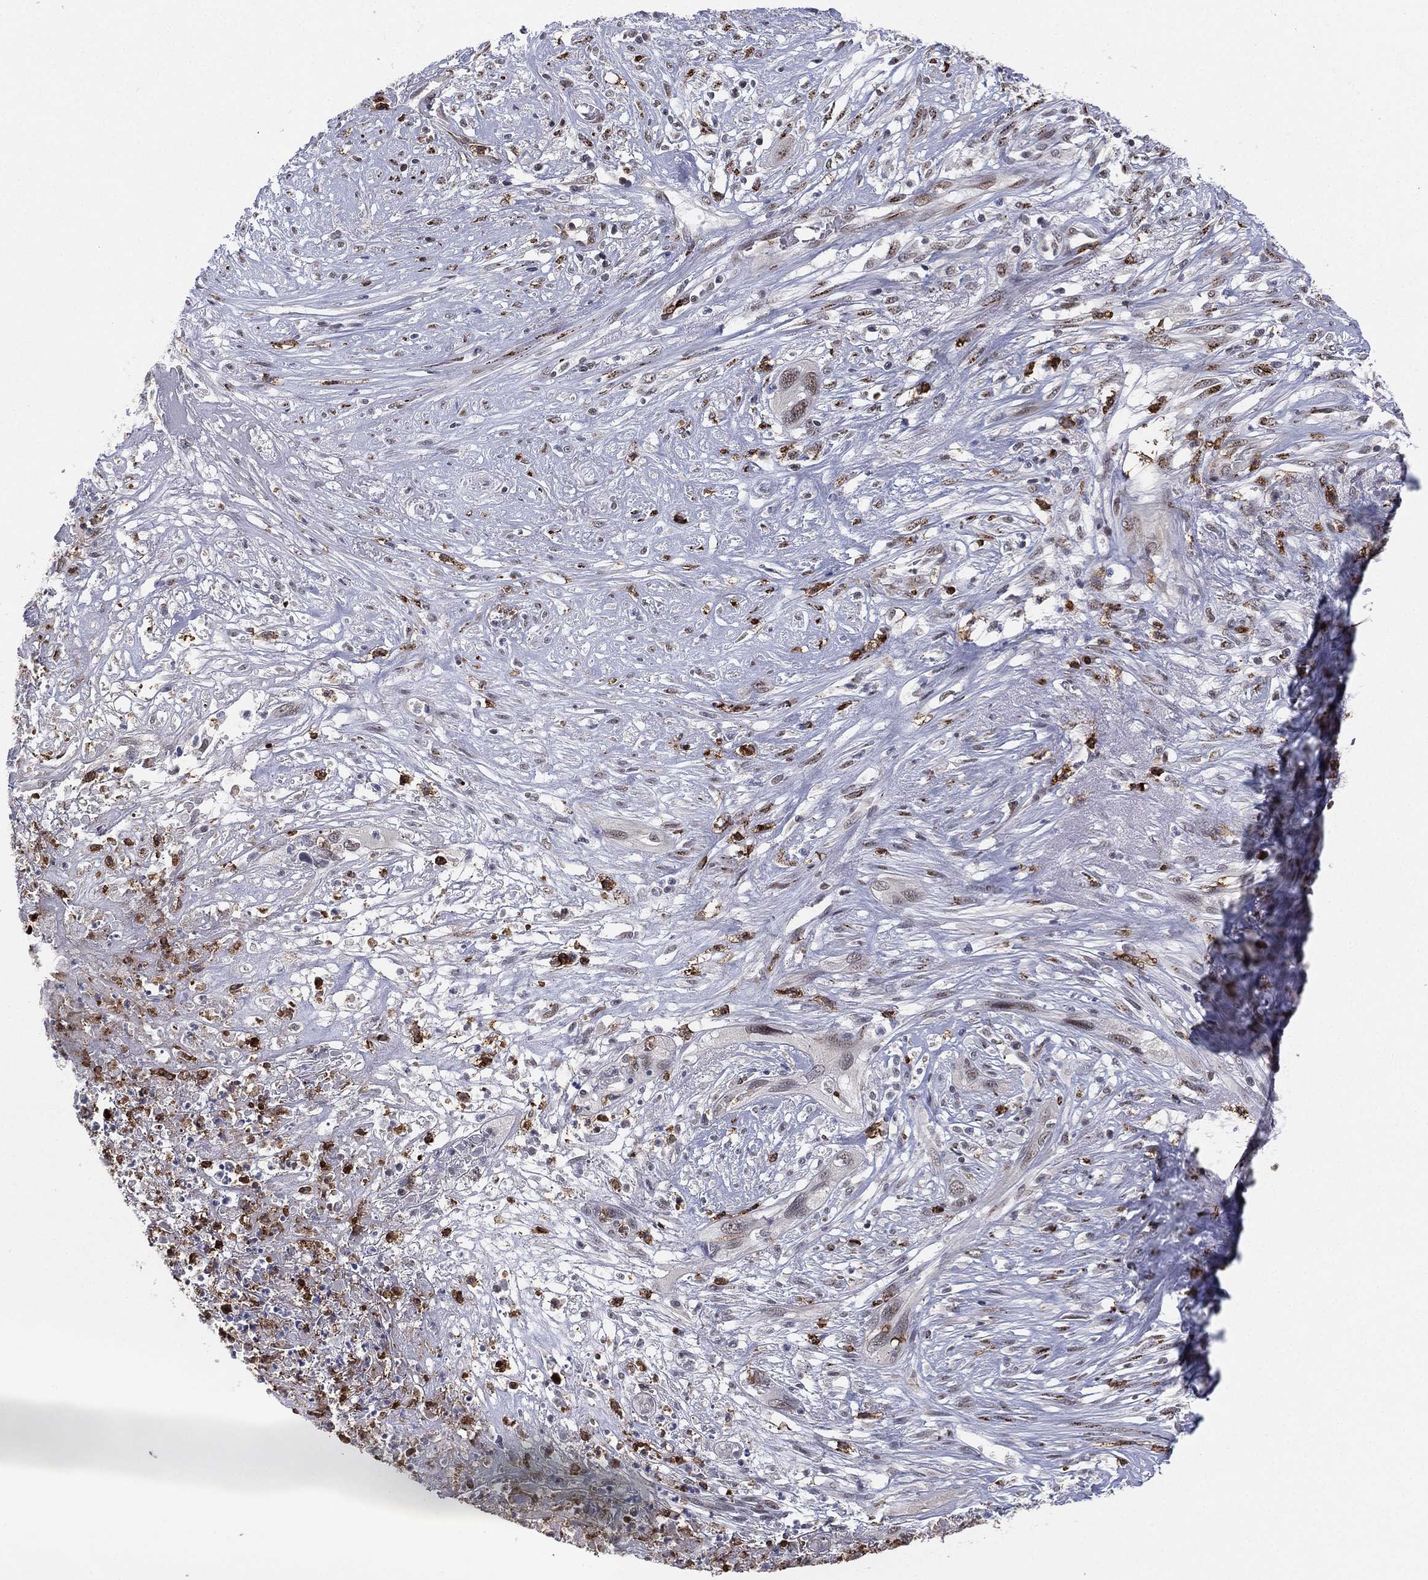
{"staining": {"intensity": "strong", "quantity": "<25%", "location": "cytoplasmic/membranous,nuclear"}, "tissue": "cervical cancer", "cell_type": "Tumor cells", "image_type": "cancer", "snomed": [{"axis": "morphology", "description": "Squamous cell carcinoma, NOS"}, {"axis": "topography", "description": "Cervix"}], "caption": "Immunohistochemical staining of human squamous cell carcinoma (cervical) exhibits strong cytoplasmic/membranous and nuclear protein positivity in approximately <25% of tumor cells. (DAB IHC with brightfield microscopy, high magnification).", "gene": "CD177", "patient": {"sex": "female", "age": 57}}